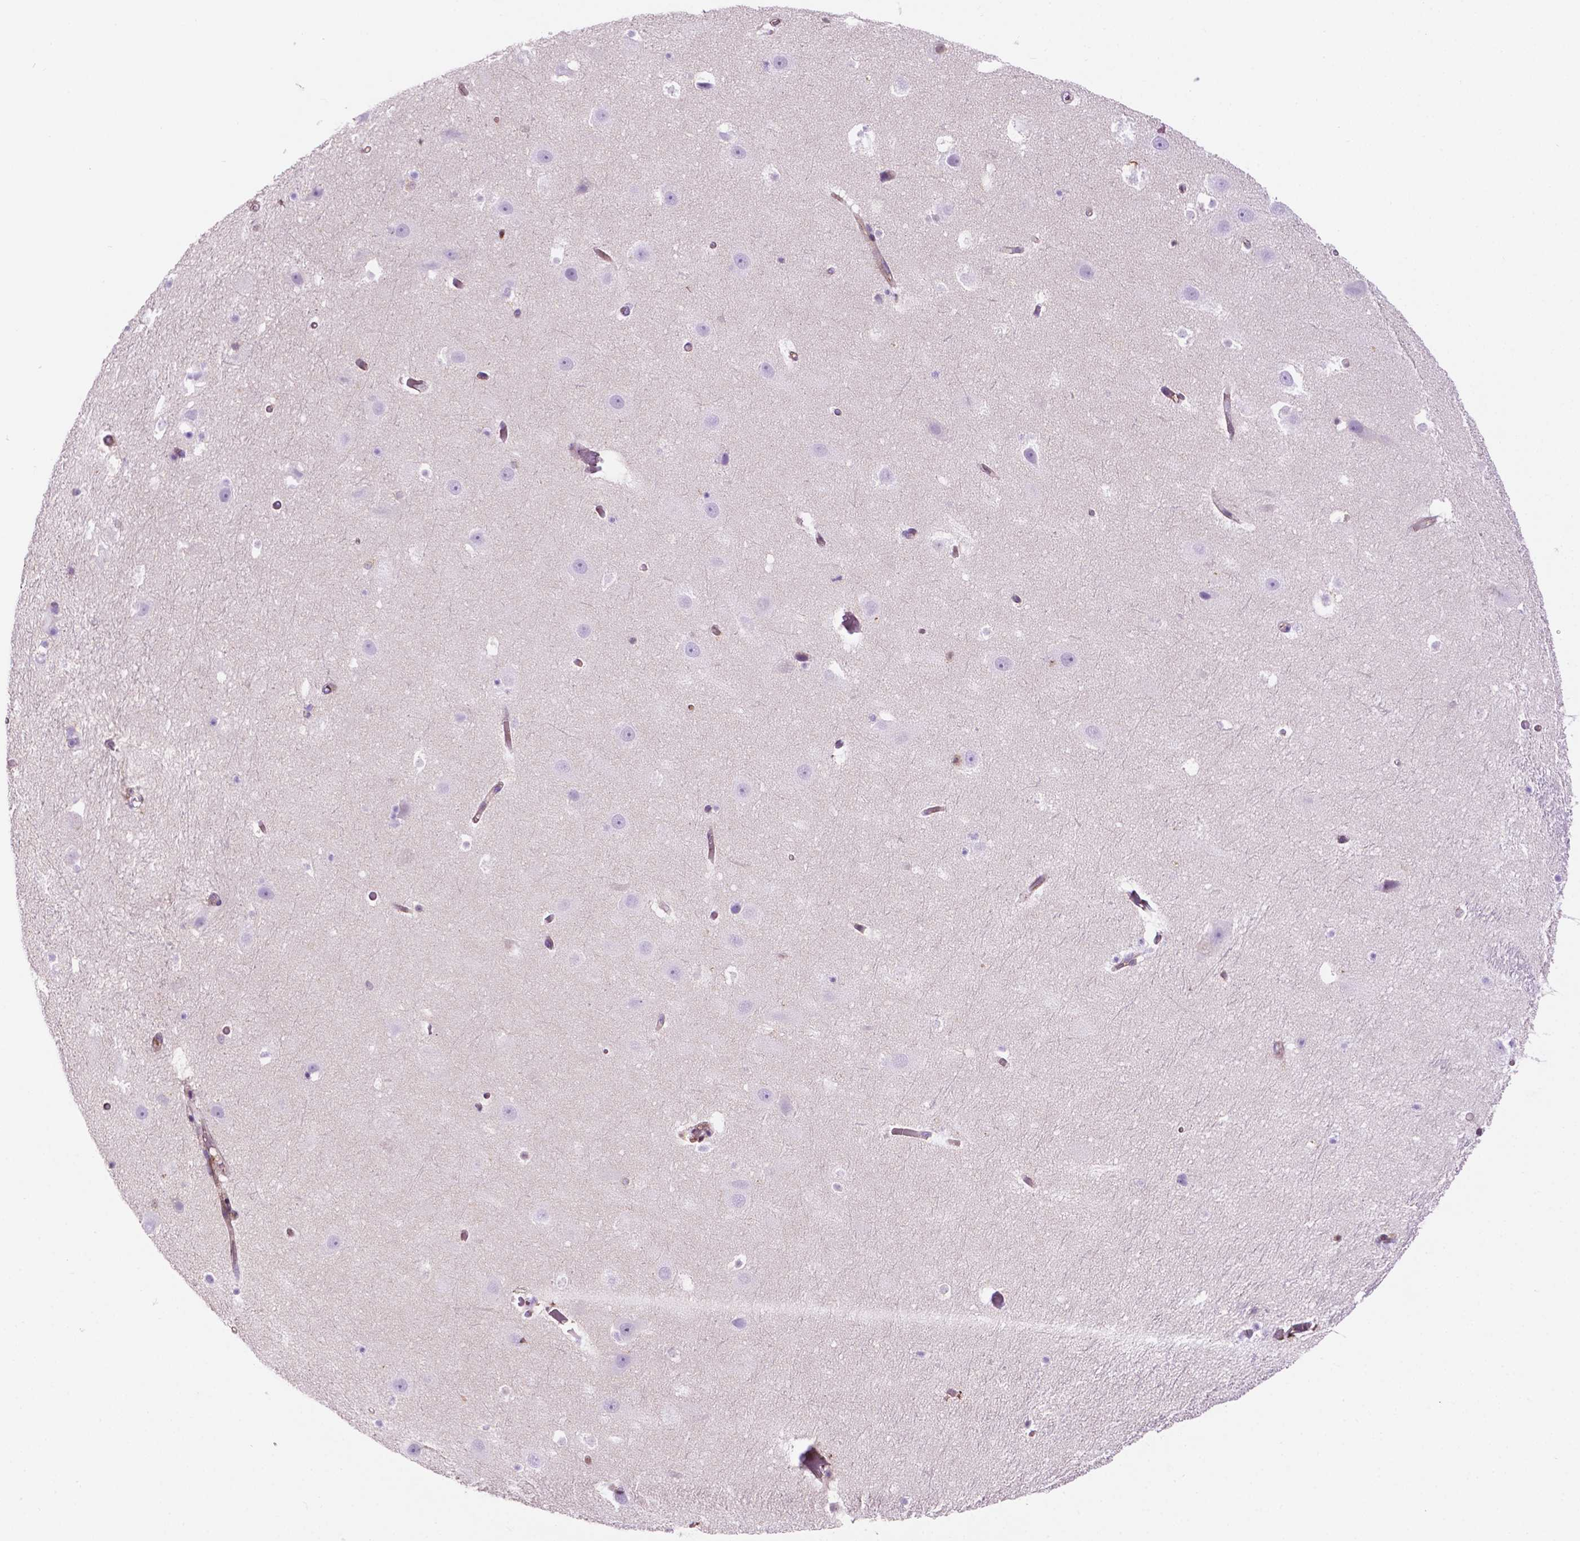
{"staining": {"intensity": "negative", "quantity": "none", "location": "none"}, "tissue": "hippocampus", "cell_type": "Glial cells", "image_type": "normal", "snomed": [{"axis": "morphology", "description": "Normal tissue, NOS"}, {"axis": "topography", "description": "Hippocampus"}], "caption": "Protein analysis of normal hippocampus reveals no significant positivity in glial cells.", "gene": "DCN", "patient": {"sex": "male", "age": 26}}